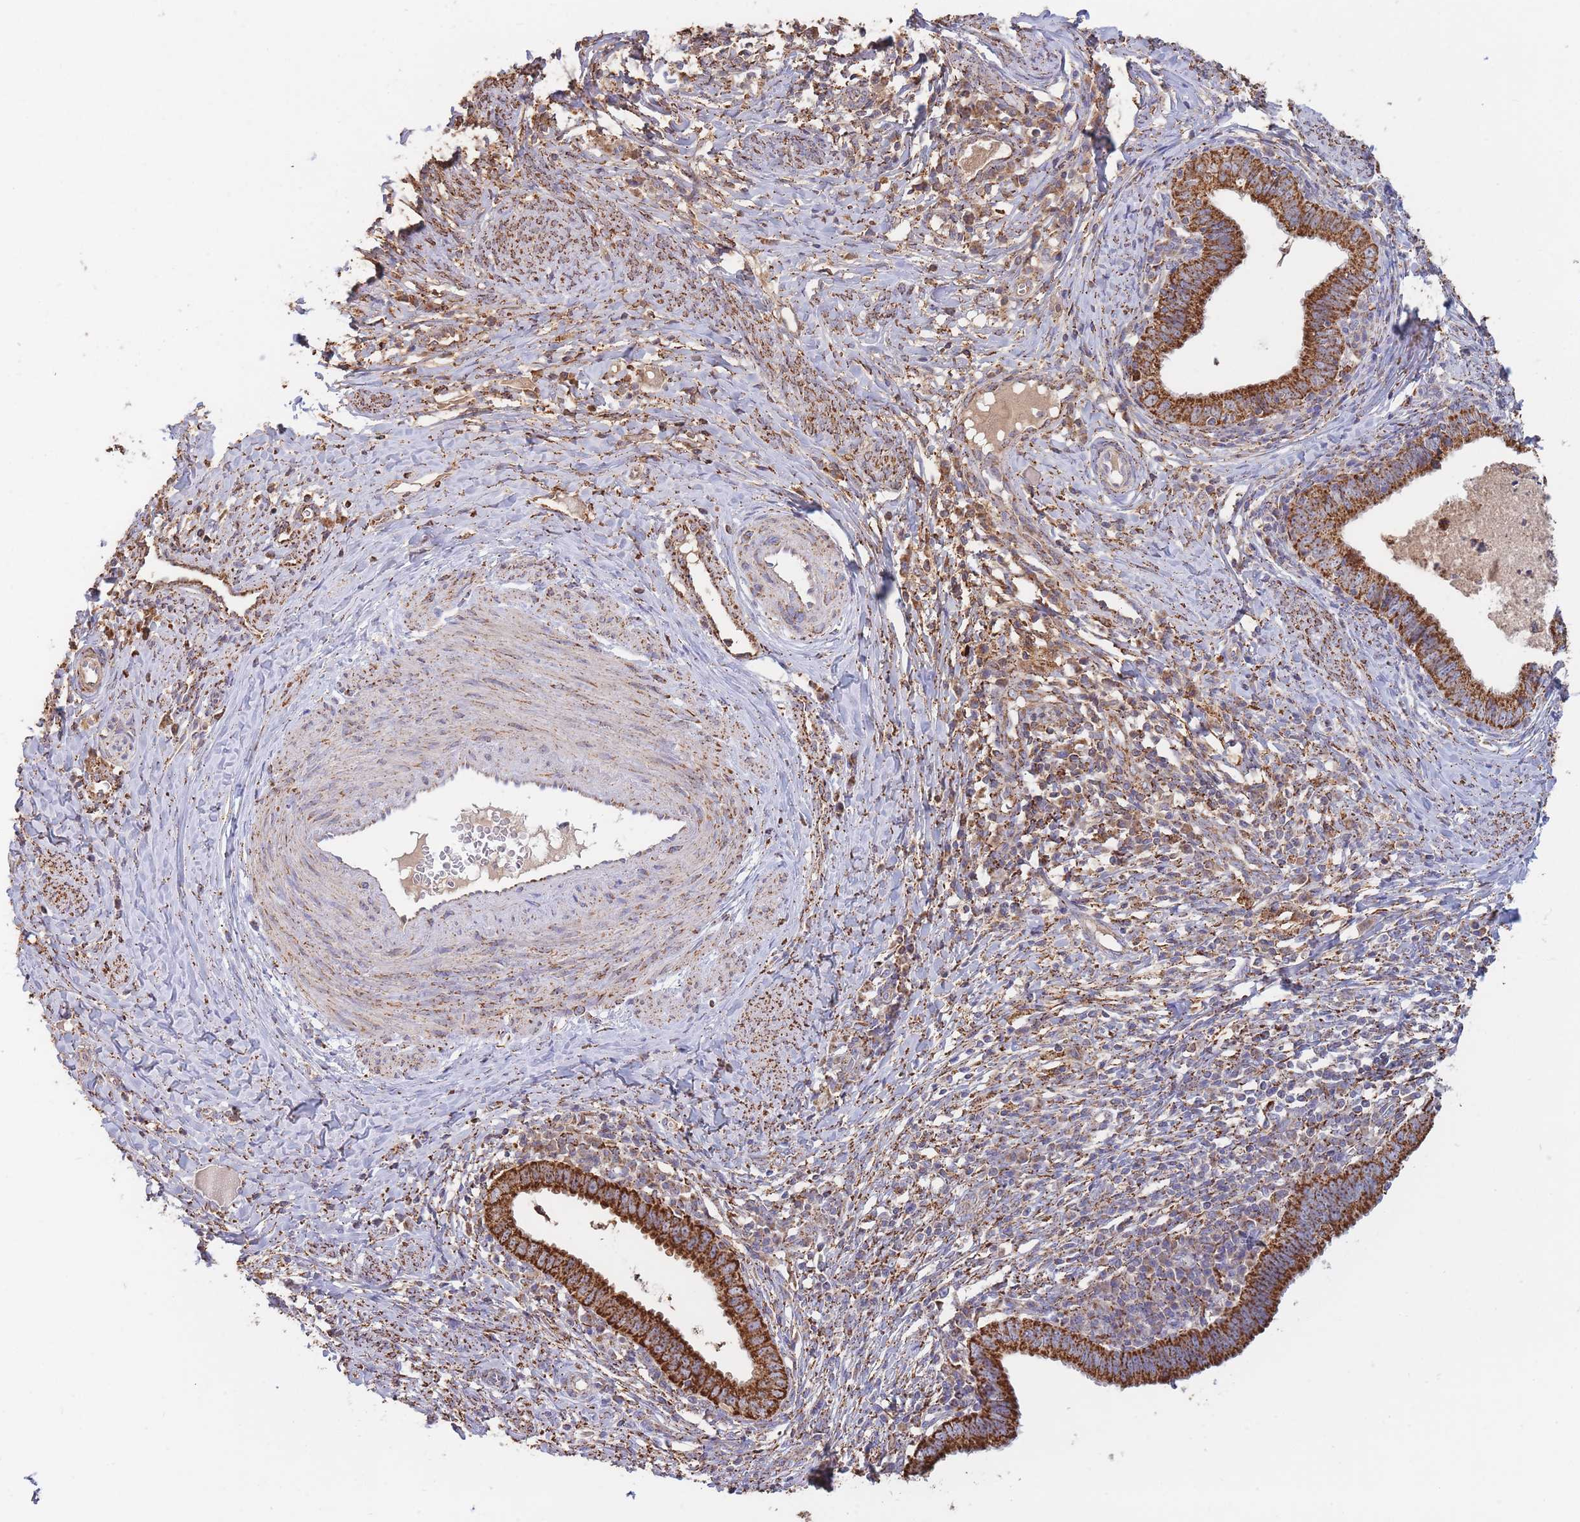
{"staining": {"intensity": "strong", "quantity": ">75%", "location": "cytoplasmic/membranous"}, "tissue": "cervical cancer", "cell_type": "Tumor cells", "image_type": "cancer", "snomed": [{"axis": "morphology", "description": "Adenocarcinoma, NOS"}, {"axis": "topography", "description": "Cervix"}], "caption": "IHC (DAB (3,3'-diaminobenzidine)) staining of adenocarcinoma (cervical) demonstrates strong cytoplasmic/membranous protein positivity in approximately >75% of tumor cells. Using DAB (brown) and hematoxylin (blue) stains, captured at high magnification using brightfield microscopy.", "gene": "MRPL17", "patient": {"sex": "female", "age": 36}}